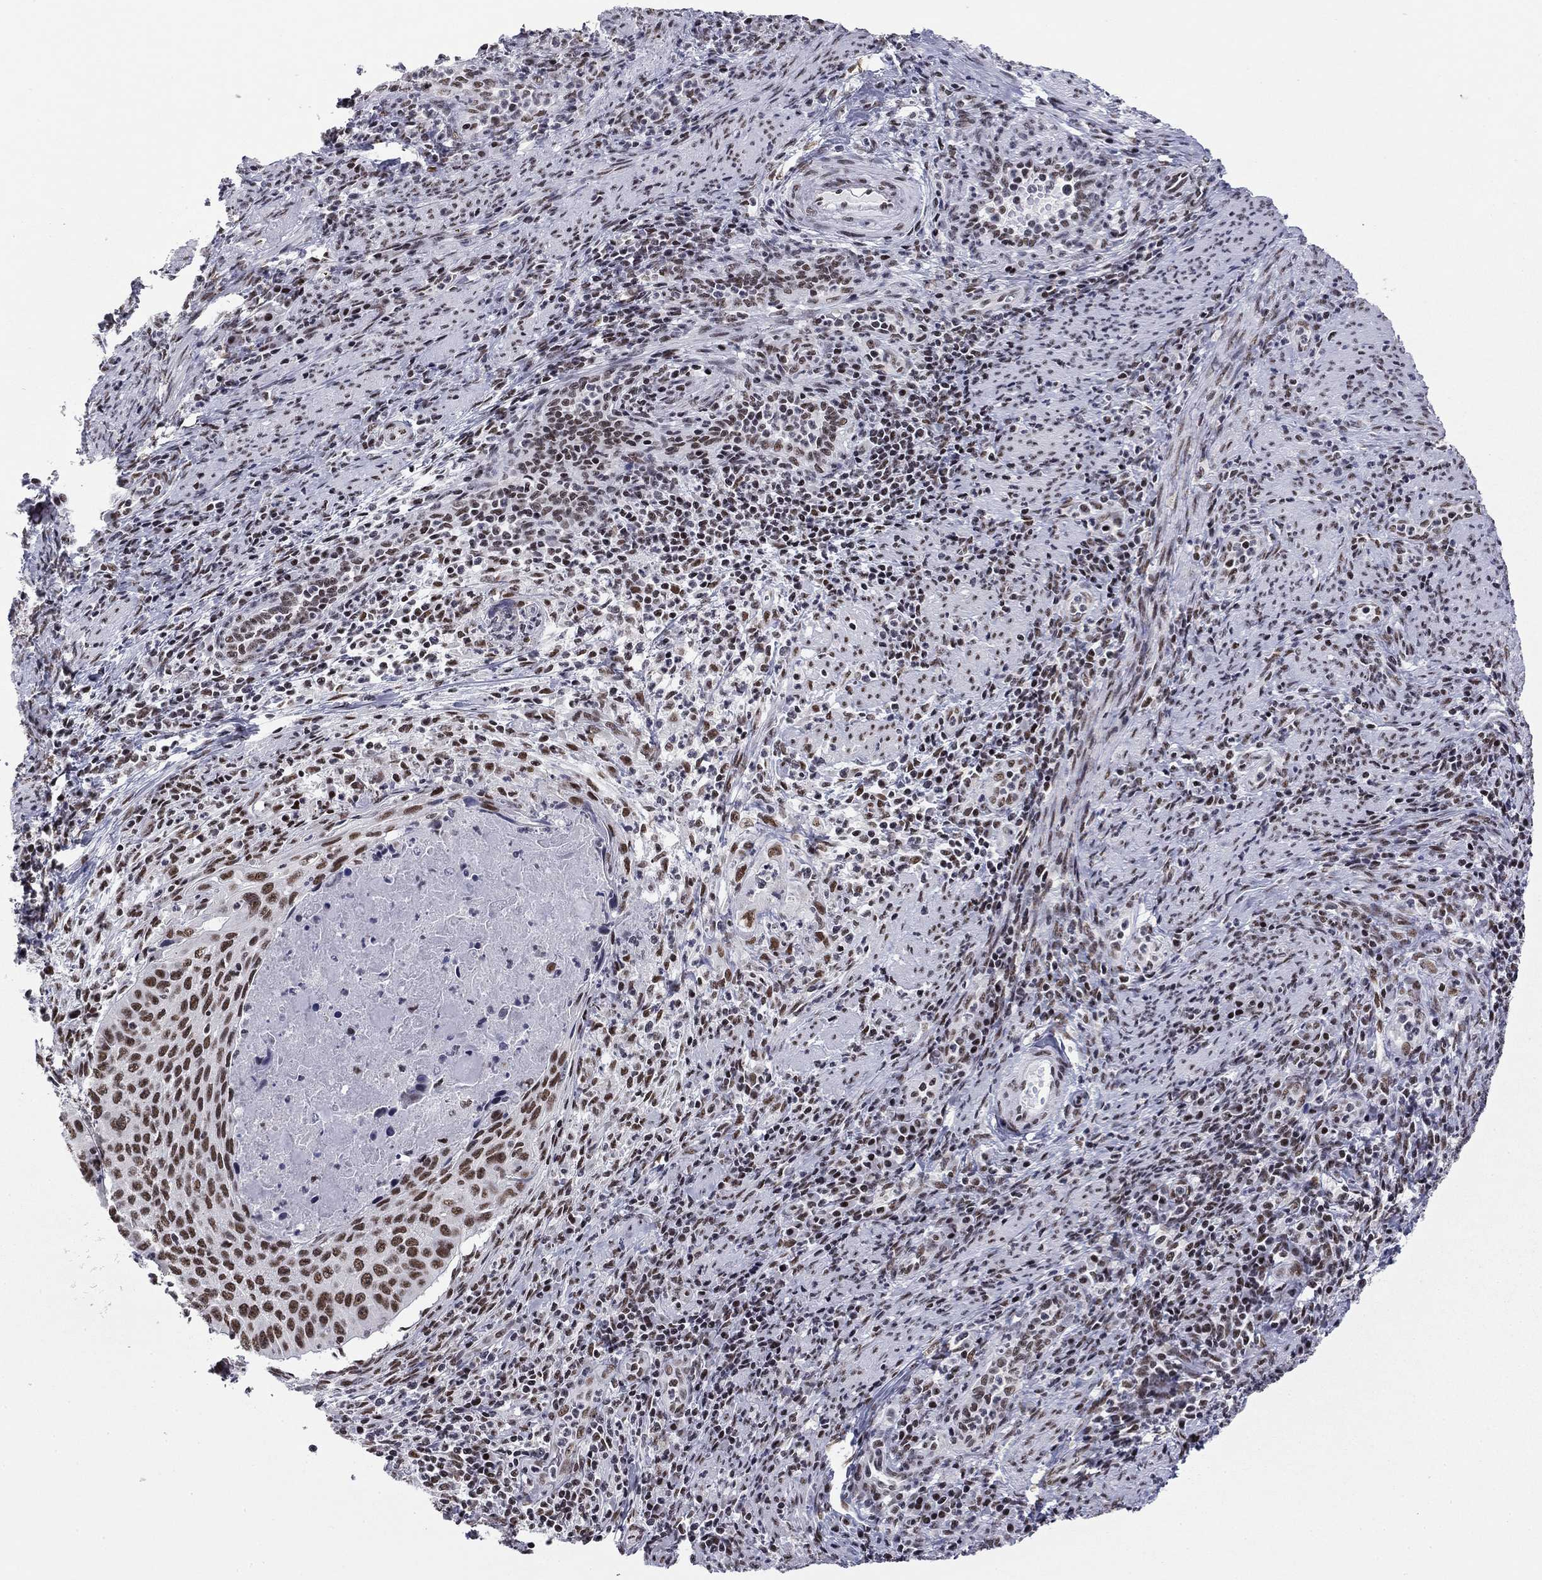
{"staining": {"intensity": "strong", "quantity": "25%-75%", "location": "nuclear"}, "tissue": "cervical cancer", "cell_type": "Tumor cells", "image_type": "cancer", "snomed": [{"axis": "morphology", "description": "Squamous cell carcinoma, NOS"}, {"axis": "topography", "description": "Cervix"}], "caption": "Cervical cancer (squamous cell carcinoma) stained with a protein marker exhibits strong staining in tumor cells.", "gene": "ETV5", "patient": {"sex": "female", "age": 26}}